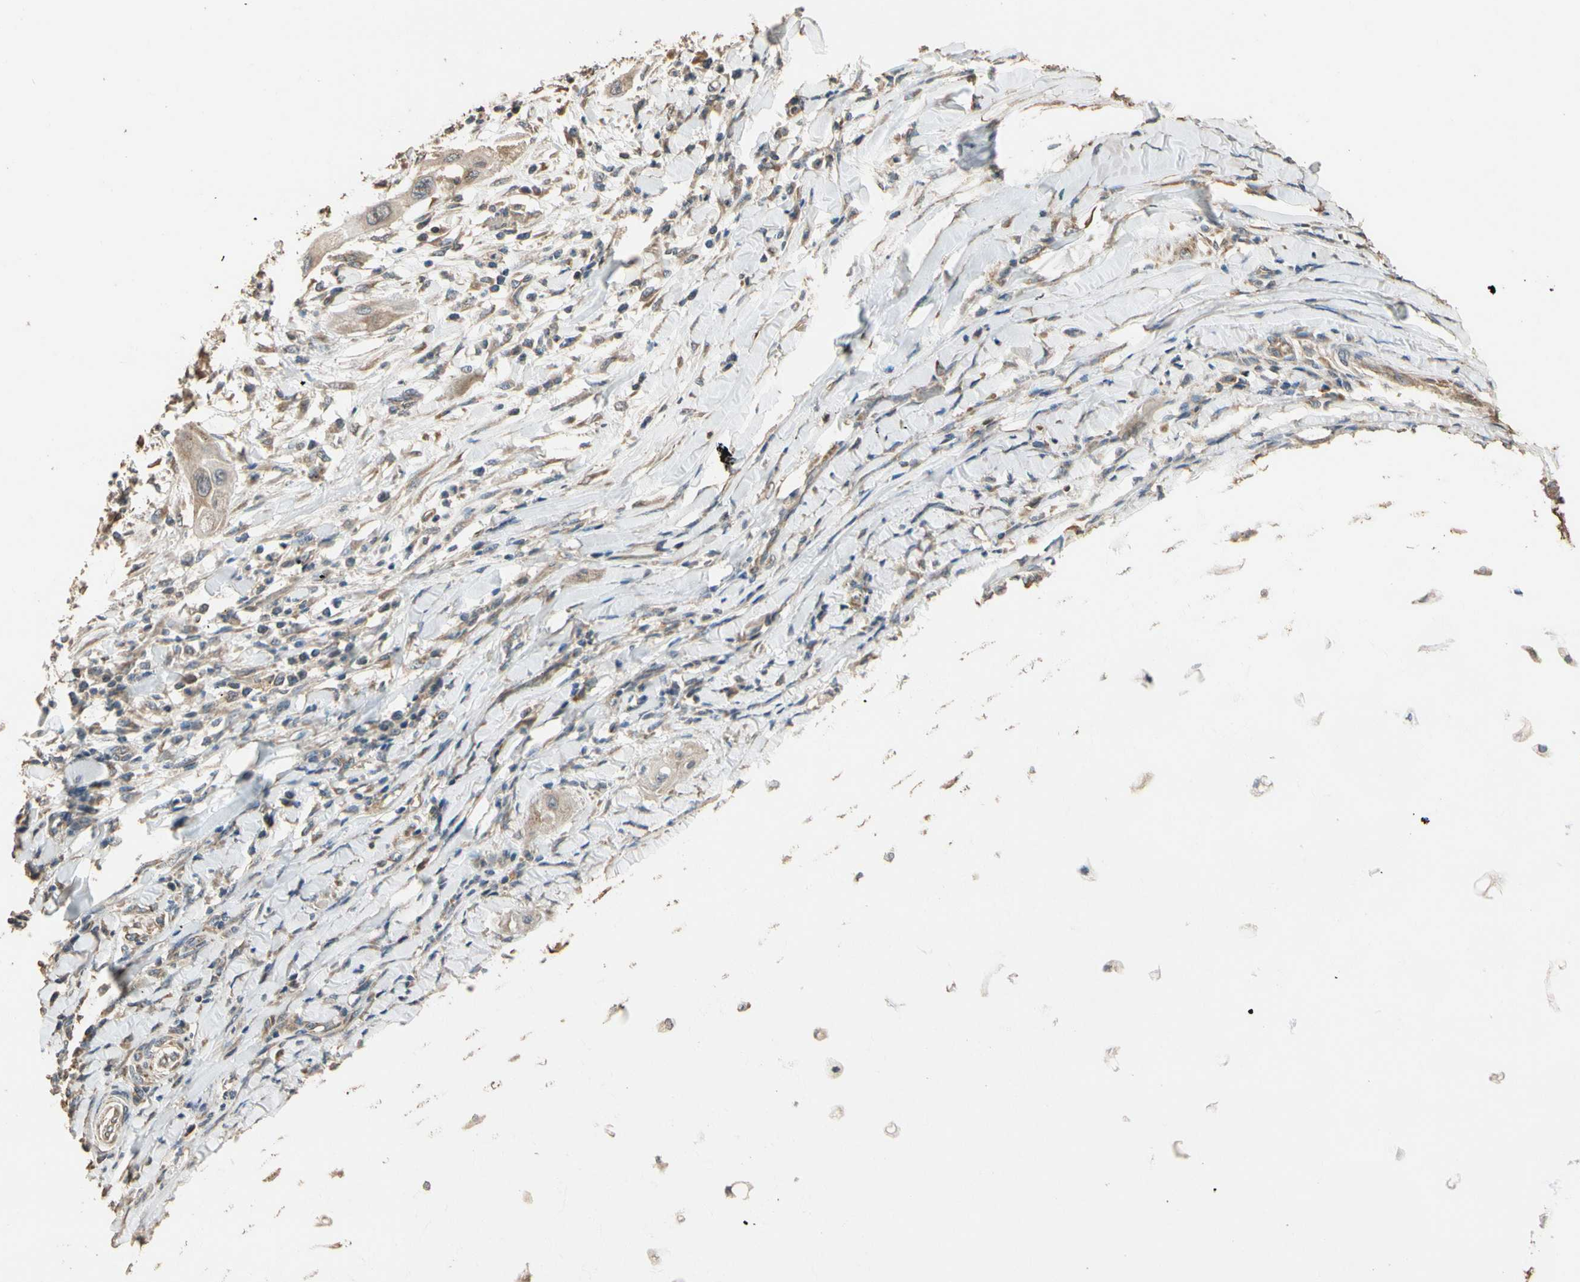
{"staining": {"intensity": "weak", "quantity": ">75%", "location": "cytoplasmic/membranous"}, "tissue": "lung cancer", "cell_type": "Tumor cells", "image_type": "cancer", "snomed": [{"axis": "morphology", "description": "Squamous cell carcinoma, NOS"}, {"axis": "topography", "description": "Lung"}], "caption": "Squamous cell carcinoma (lung) stained with a protein marker exhibits weak staining in tumor cells.", "gene": "STX18", "patient": {"sex": "female", "age": 47}}